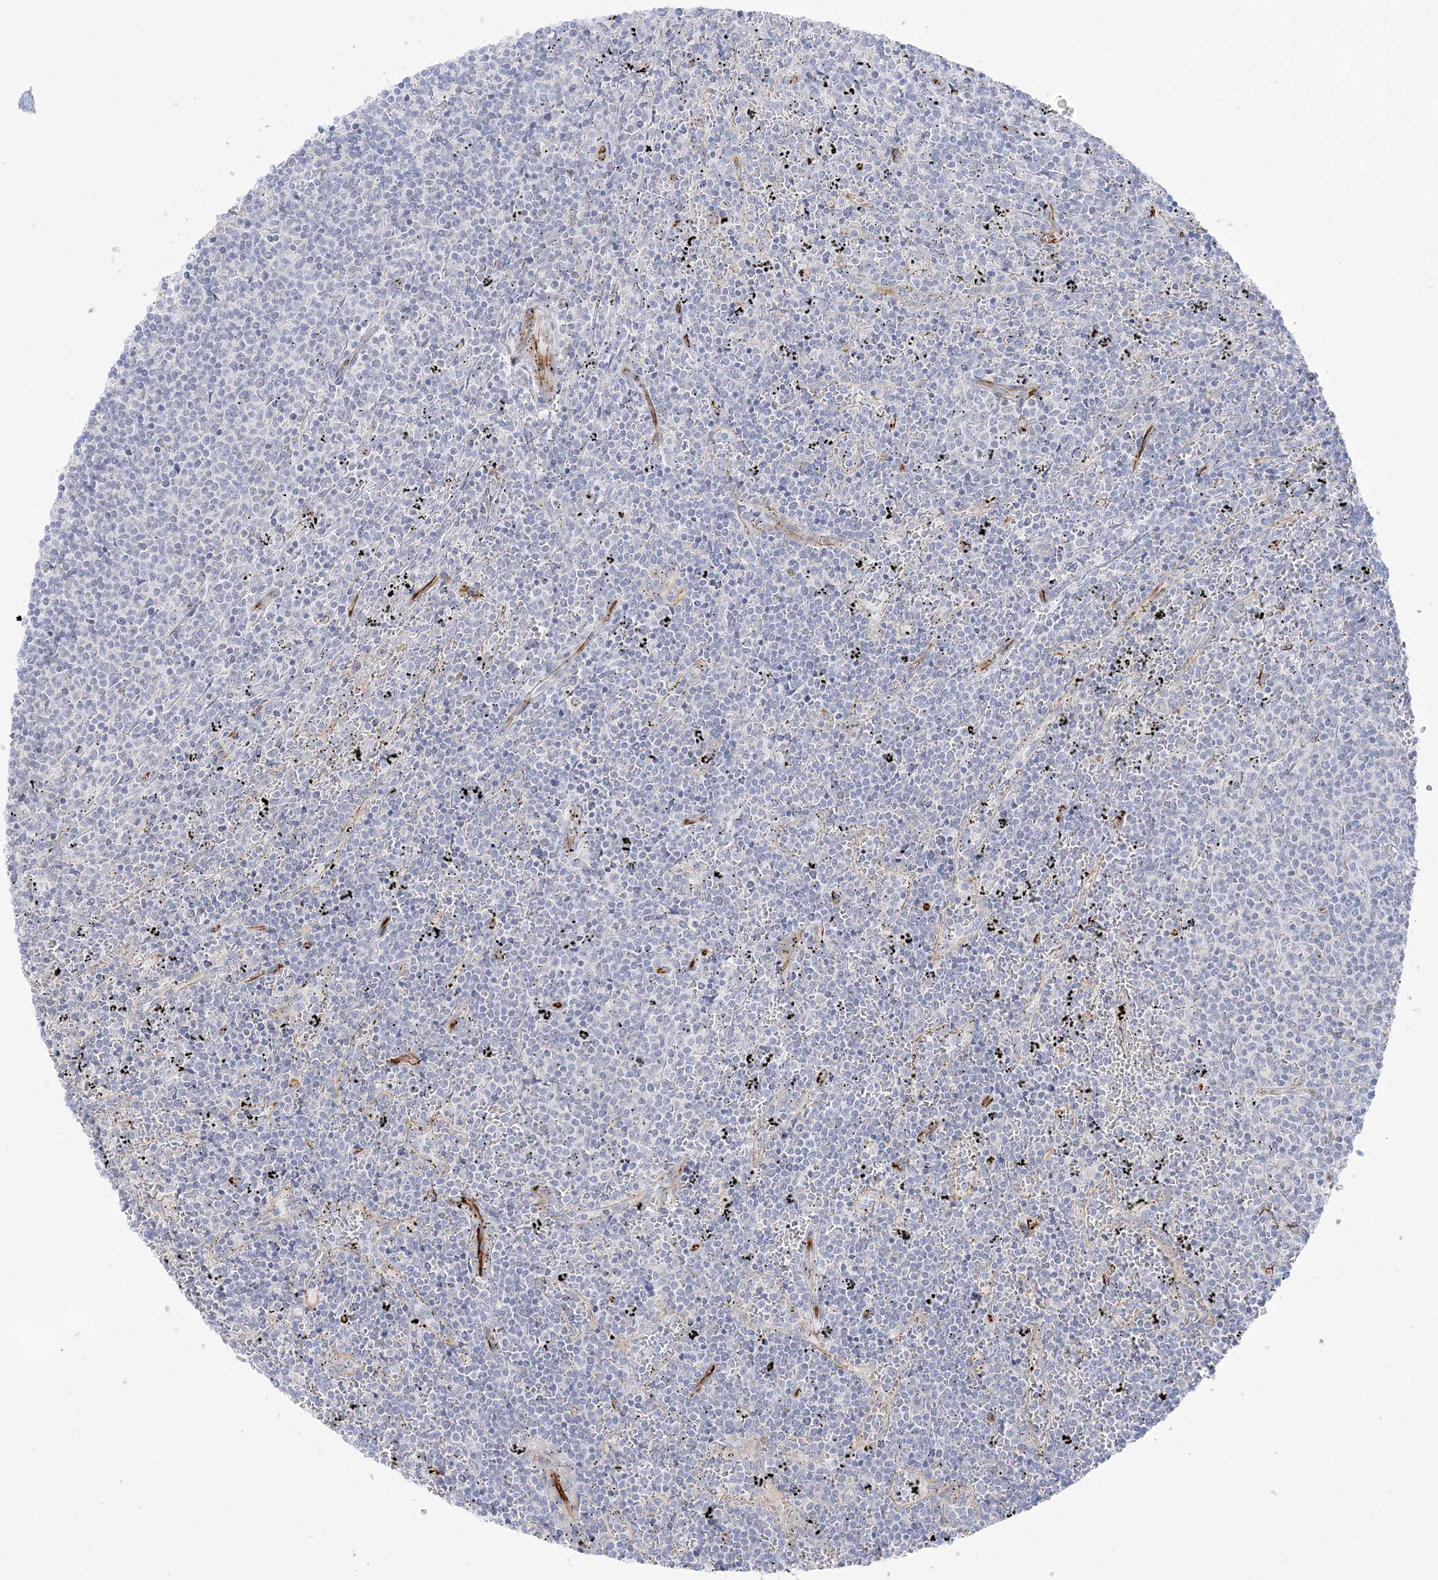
{"staining": {"intensity": "negative", "quantity": "none", "location": "none"}, "tissue": "lymphoma", "cell_type": "Tumor cells", "image_type": "cancer", "snomed": [{"axis": "morphology", "description": "Malignant lymphoma, non-Hodgkin's type, Low grade"}, {"axis": "topography", "description": "Spleen"}], "caption": "Lymphoma was stained to show a protein in brown. There is no significant positivity in tumor cells. (Brightfield microscopy of DAB immunohistochemistry (IHC) at high magnification).", "gene": "GPAT2", "patient": {"sex": "female", "age": 50}}